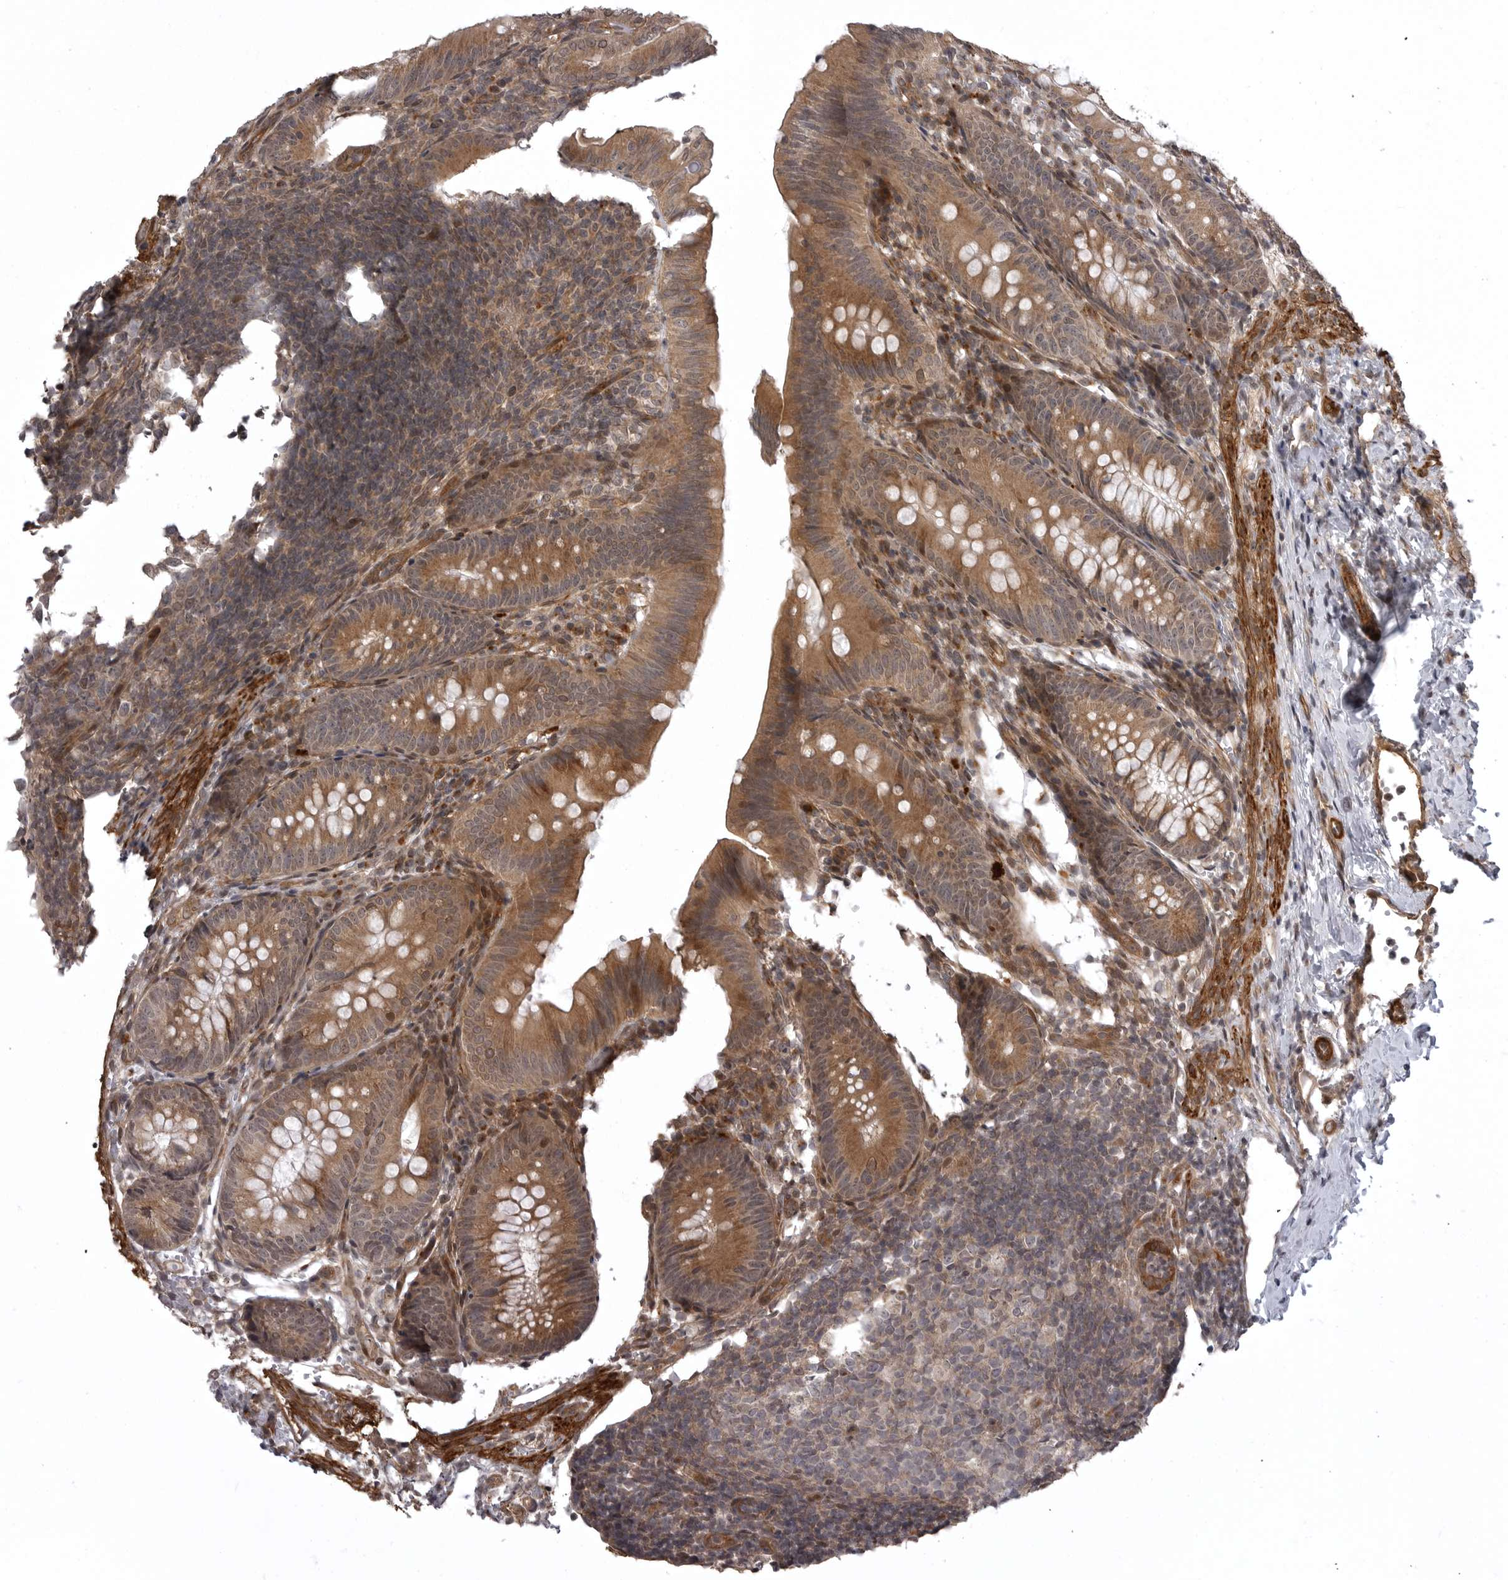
{"staining": {"intensity": "moderate", "quantity": ">75%", "location": "cytoplasmic/membranous"}, "tissue": "appendix", "cell_type": "Glandular cells", "image_type": "normal", "snomed": [{"axis": "morphology", "description": "Normal tissue, NOS"}, {"axis": "topography", "description": "Appendix"}], "caption": "IHC histopathology image of normal appendix: appendix stained using immunohistochemistry (IHC) exhibits medium levels of moderate protein expression localized specifically in the cytoplasmic/membranous of glandular cells, appearing as a cytoplasmic/membranous brown color.", "gene": "SNX16", "patient": {"sex": "male", "age": 1}}